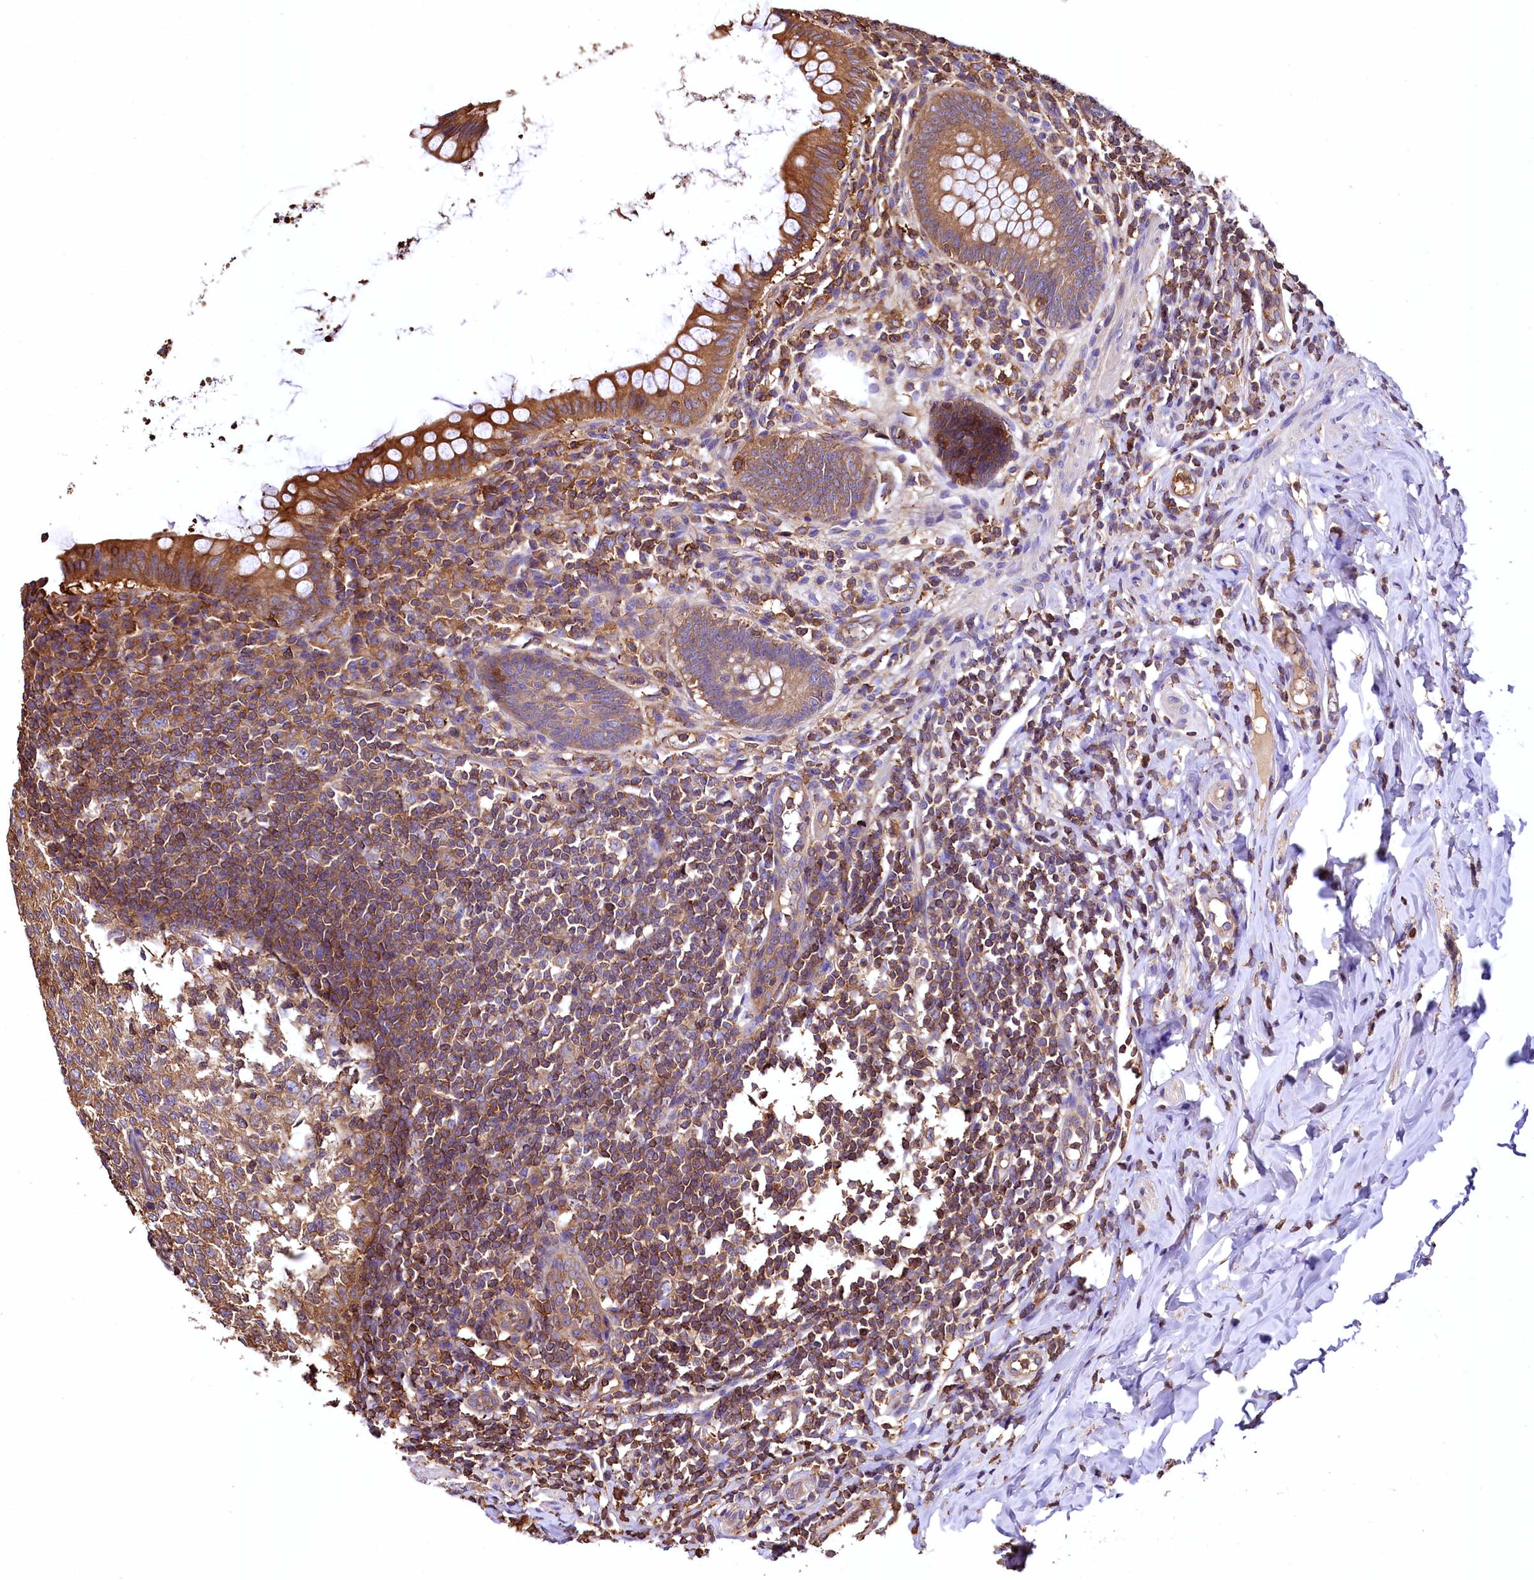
{"staining": {"intensity": "moderate", "quantity": ">75%", "location": "cytoplasmic/membranous"}, "tissue": "appendix", "cell_type": "Glandular cells", "image_type": "normal", "snomed": [{"axis": "morphology", "description": "Normal tissue, NOS"}, {"axis": "topography", "description": "Appendix"}], "caption": "This is an image of IHC staining of unremarkable appendix, which shows moderate positivity in the cytoplasmic/membranous of glandular cells.", "gene": "RARS2", "patient": {"sex": "female", "age": 33}}